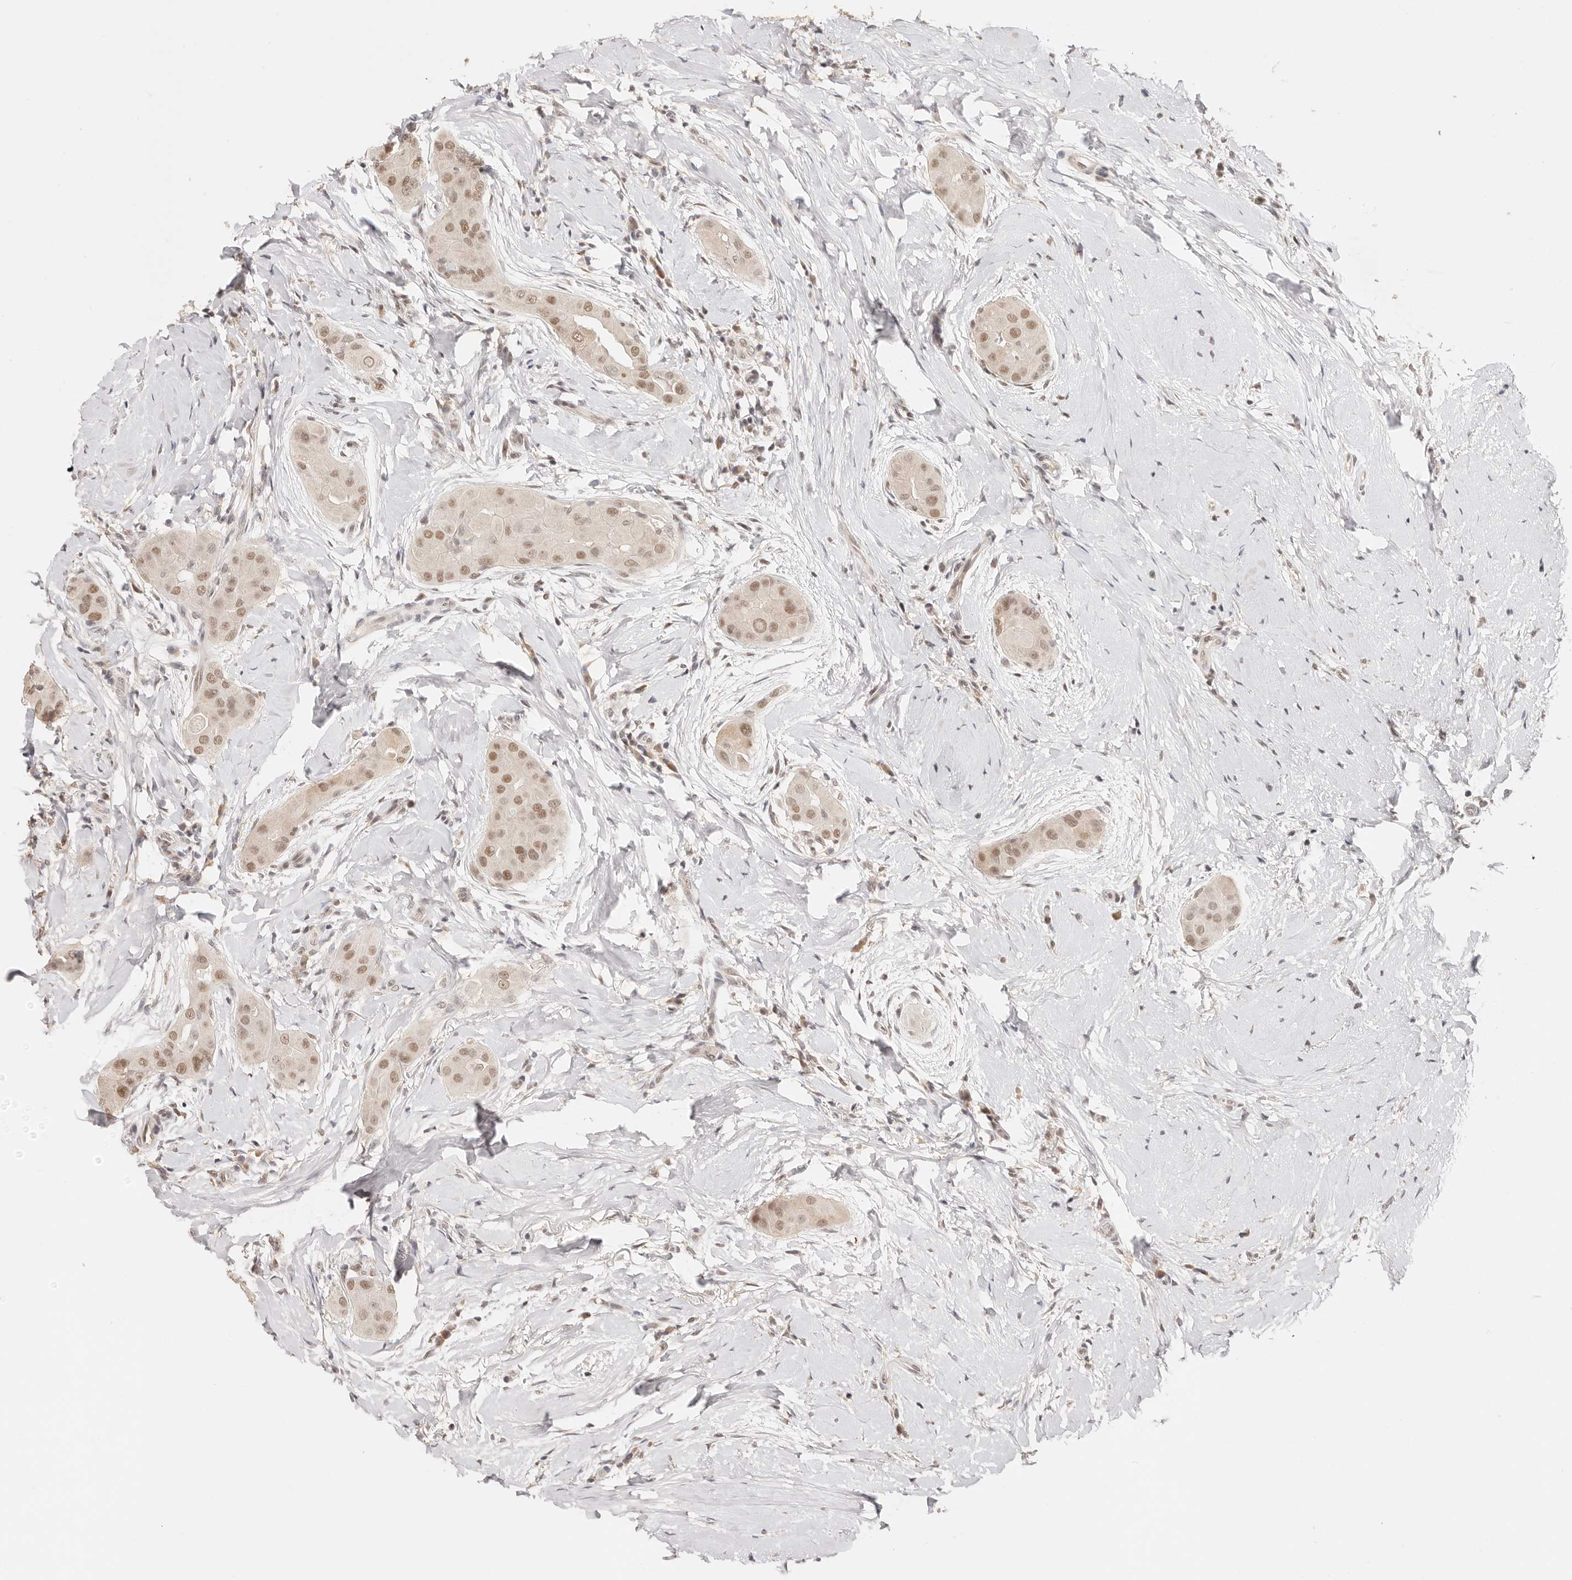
{"staining": {"intensity": "moderate", "quantity": ">75%", "location": "nuclear"}, "tissue": "thyroid cancer", "cell_type": "Tumor cells", "image_type": "cancer", "snomed": [{"axis": "morphology", "description": "Papillary adenocarcinoma, NOS"}, {"axis": "topography", "description": "Thyroid gland"}], "caption": "Thyroid cancer (papillary adenocarcinoma) tissue shows moderate nuclear staining in approximately >75% of tumor cells", "gene": "RFC3", "patient": {"sex": "male", "age": 33}}